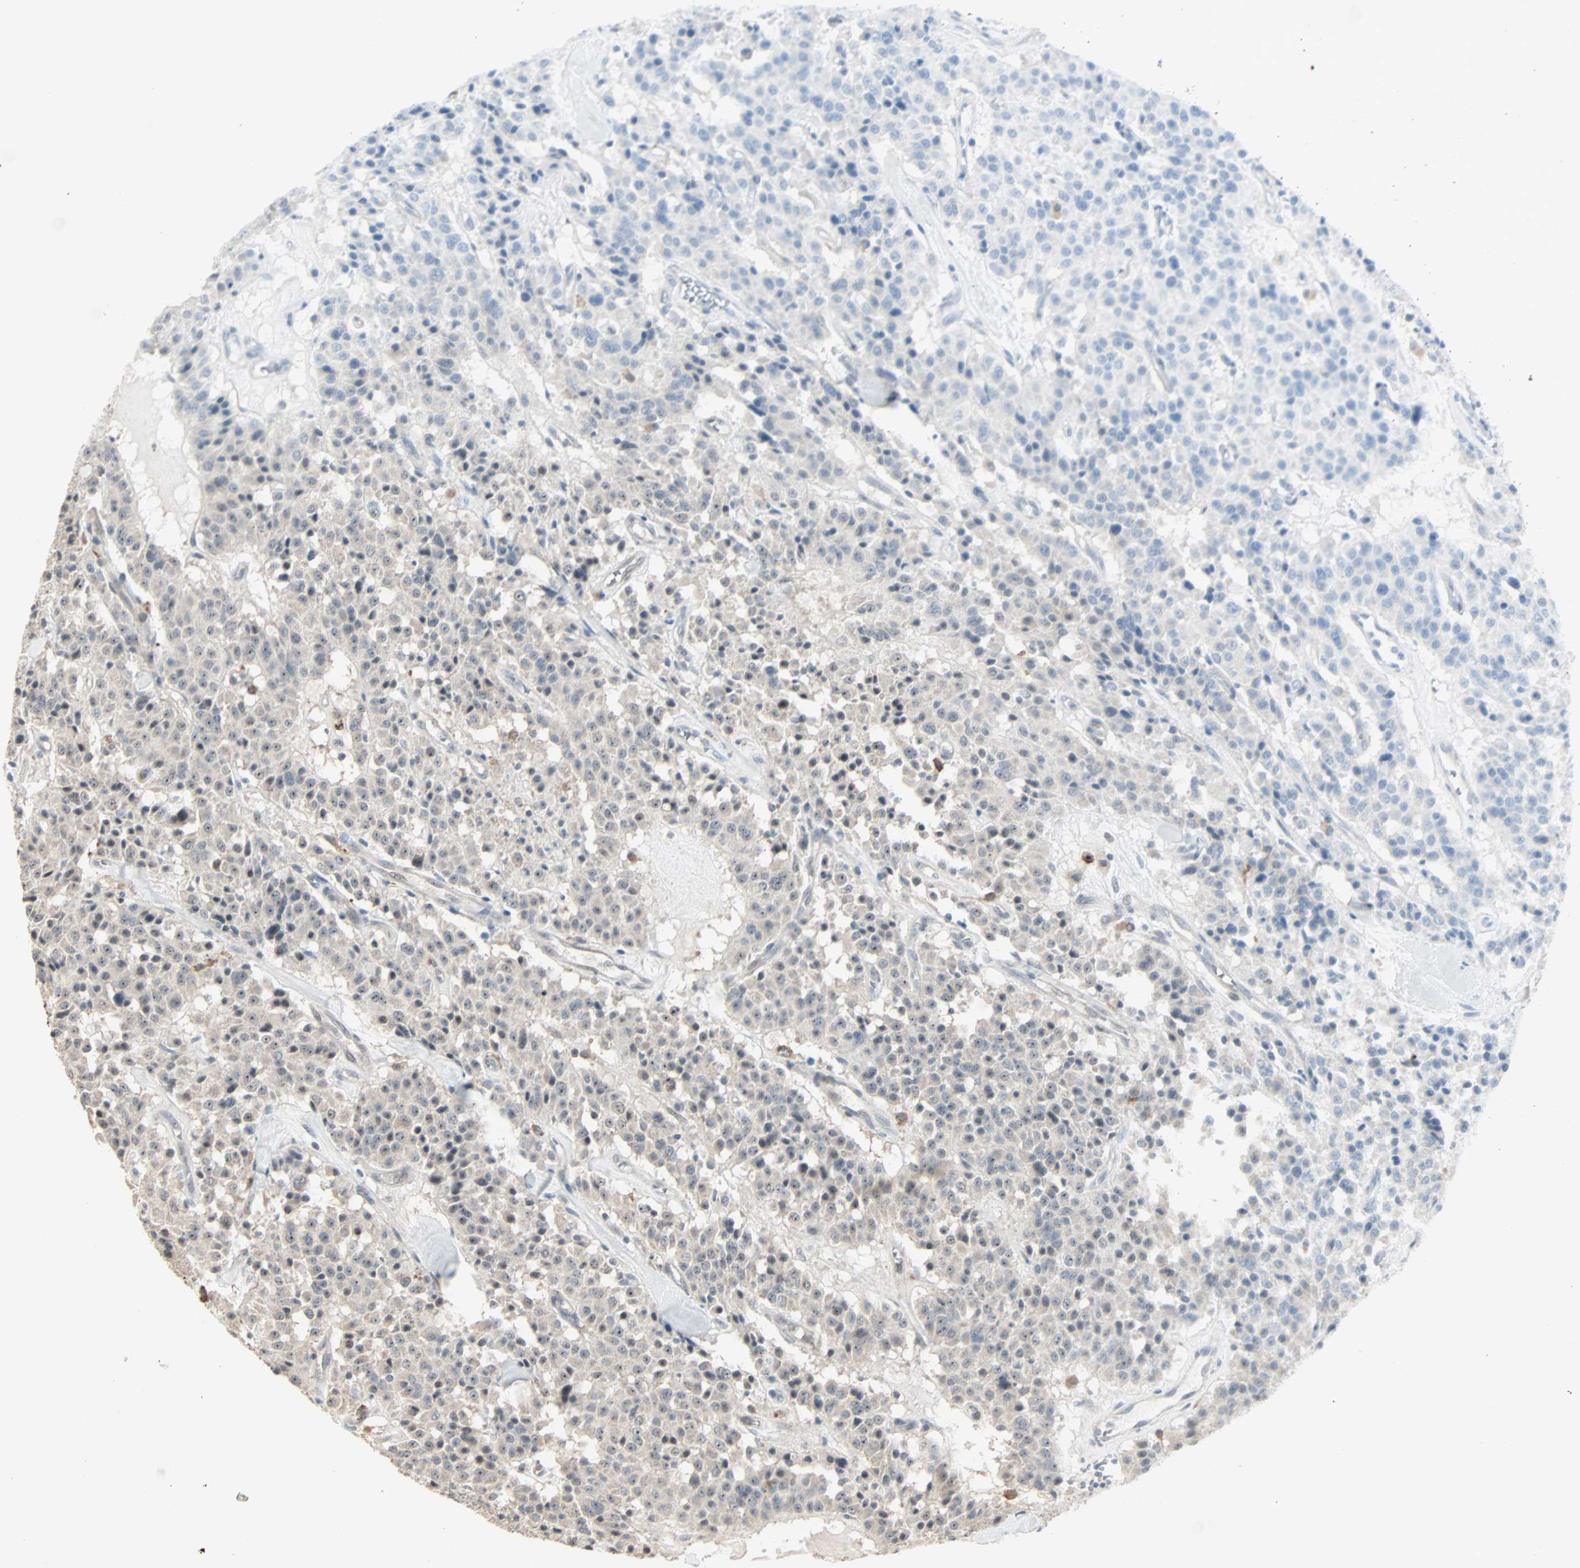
{"staining": {"intensity": "weak", "quantity": ">75%", "location": "cytoplasmic/membranous,nuclear"}, "tissue": "carcinoid", "cell_type": "Tumor cells", "image_type": "cancer", "snomed": [{"axis": "morphology", "description": "Carcinoid, malignant, NOS"}, {"axis": "topography", "description": "Lung"}], "caption": "About >75% of tumor cells in carcinoid demonstrate weak cytoplasmic/membranous and nuclear protein positivity as visualized by brown immunohistochemical staining.", "gene": "KDM4A", "patient": {"sex": "male", "age": 30}}